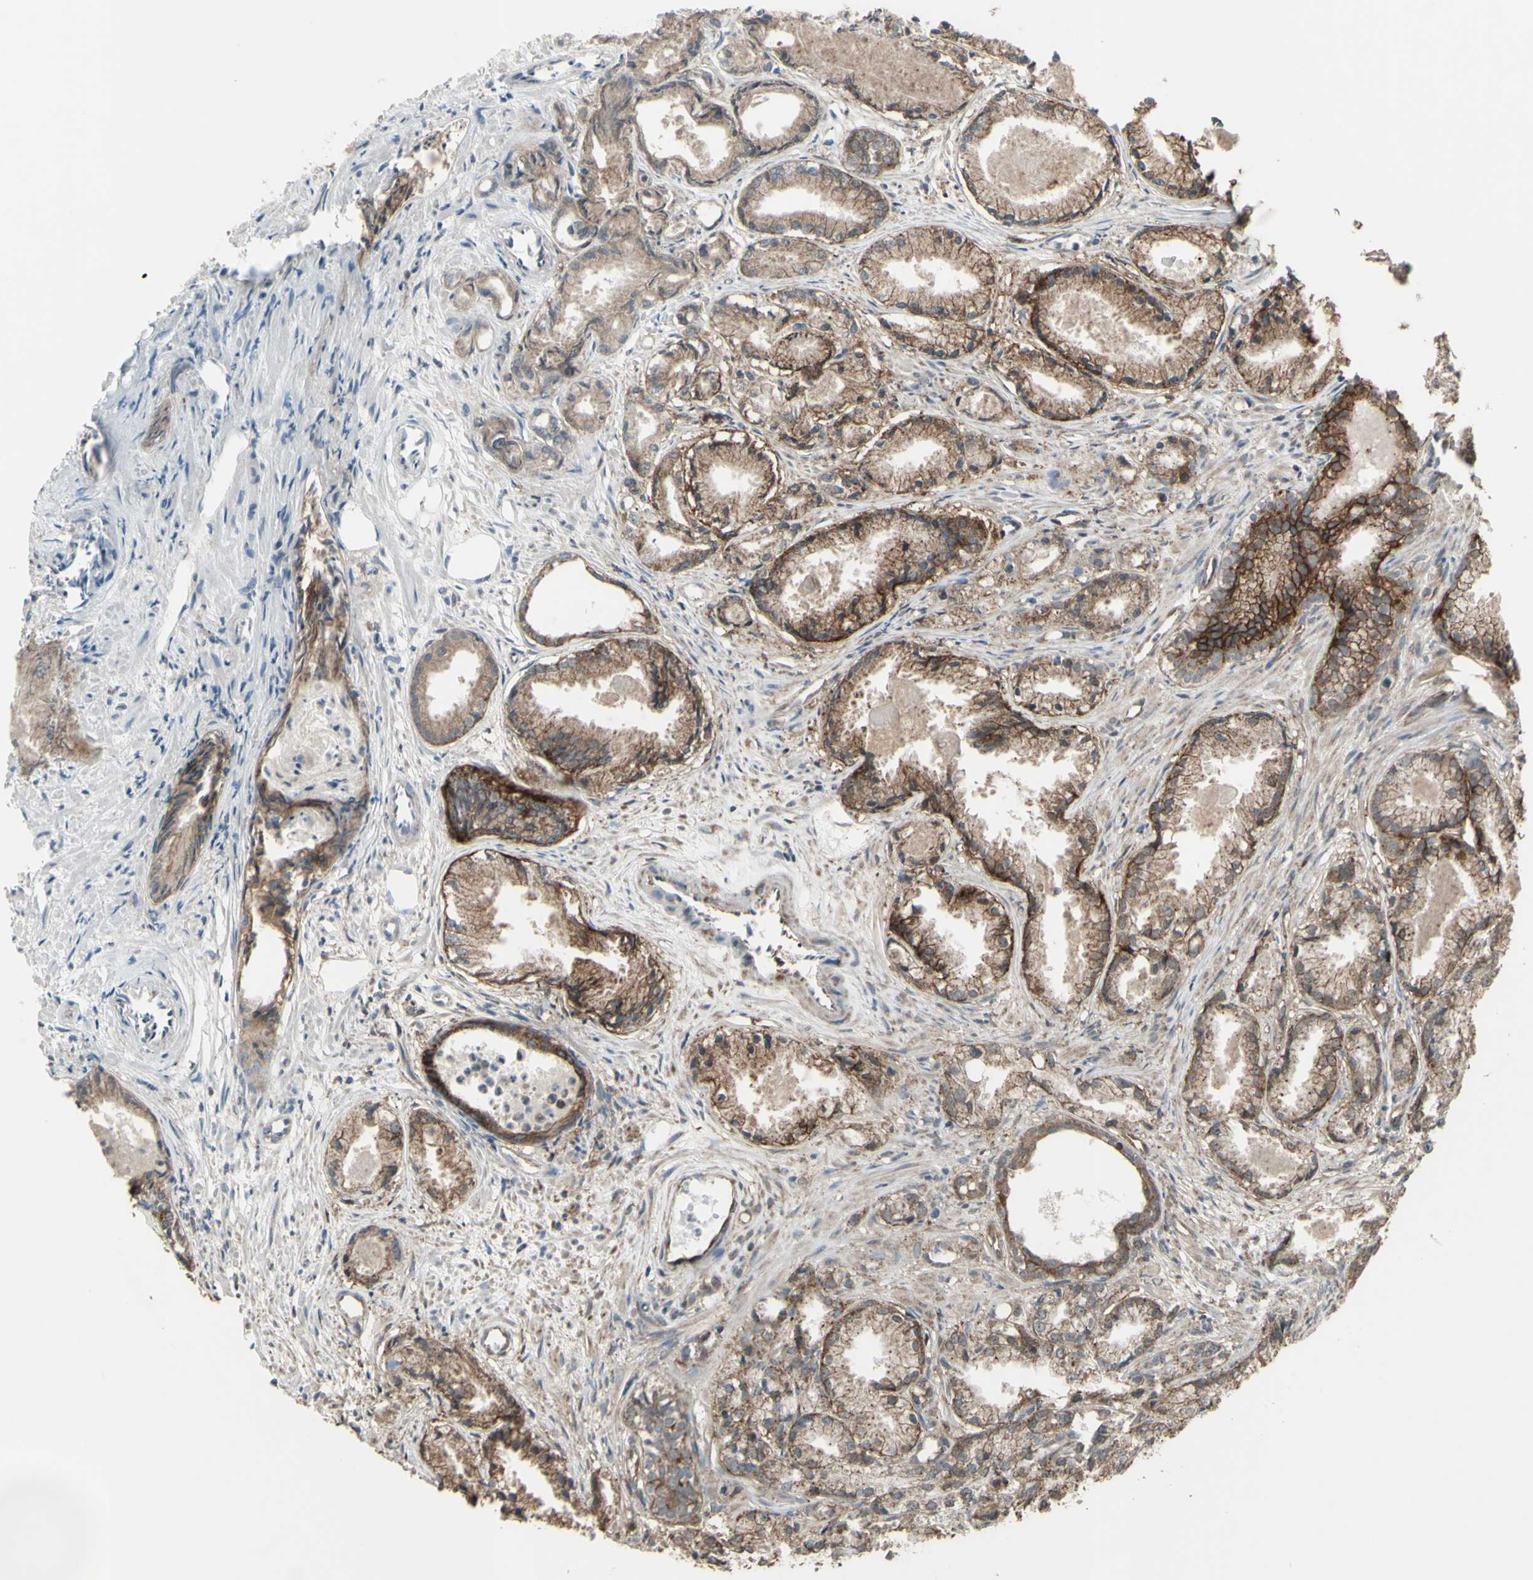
{"staining": {"intensity": "moderate", "quantity": ">75%", "location": "cytoplasmic/membranous"}, "tissue": "prostate cancer", "cell_type": "Tumor cells", "image_type": "cancer", "snomed": [{"axis": "morphology", "description": "Adenocarcinoma, Low grade"}, {"axis": "topography", "description": "Prostate"}], "caption": "Low-grade adenocarcinoma (prostate) was stained to show a protein in brown. There is medium levels of moderate cytoplasmic/membranous expression in about >75% of tumor cells.", "gene": "FXYD3", "patient": {"sex": "male", "age": 72}}